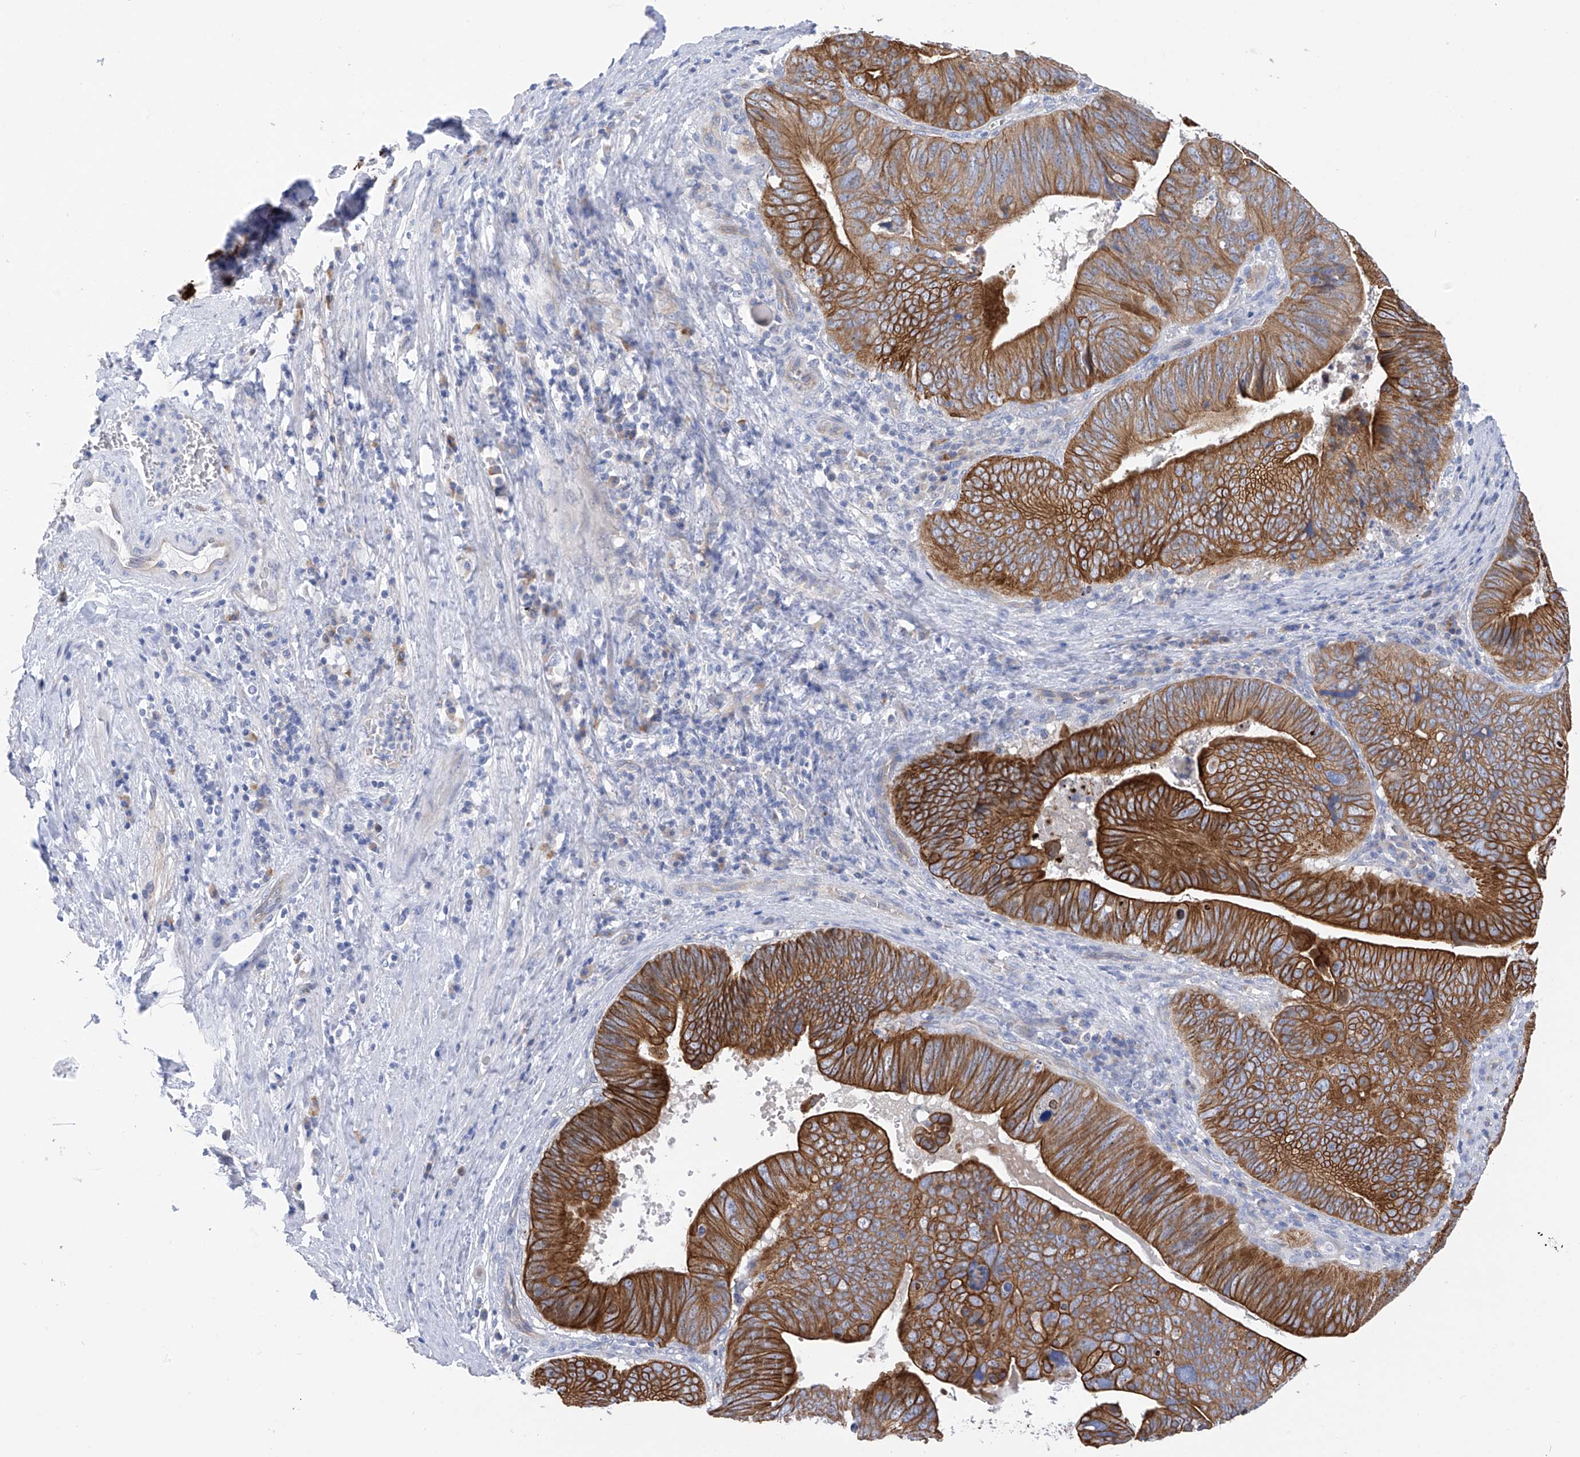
{"staining": {"intensity": "strong", "quantity": ">75%", "location": "cytoplasmic/membranous"}, "tissue": "pancreatic cancer", "cell_type": "Tumor cells", "image_type": "cancer", "snomed": [{"axis": "morphology", "description": "Adenocarcinoma, NOS"}, {"axis": "topography", "description": "Pancreas"}], "caption": "IHC image of human adenocarcinoma (pancreatic) stained for a protein (brown), which demonstrates high levels of strong cytoplasmic/membranous staining in approximately >75% of tumor cells.", "gene": "PIK3C2B", "patient": {"sex": "male", "age": 63}}